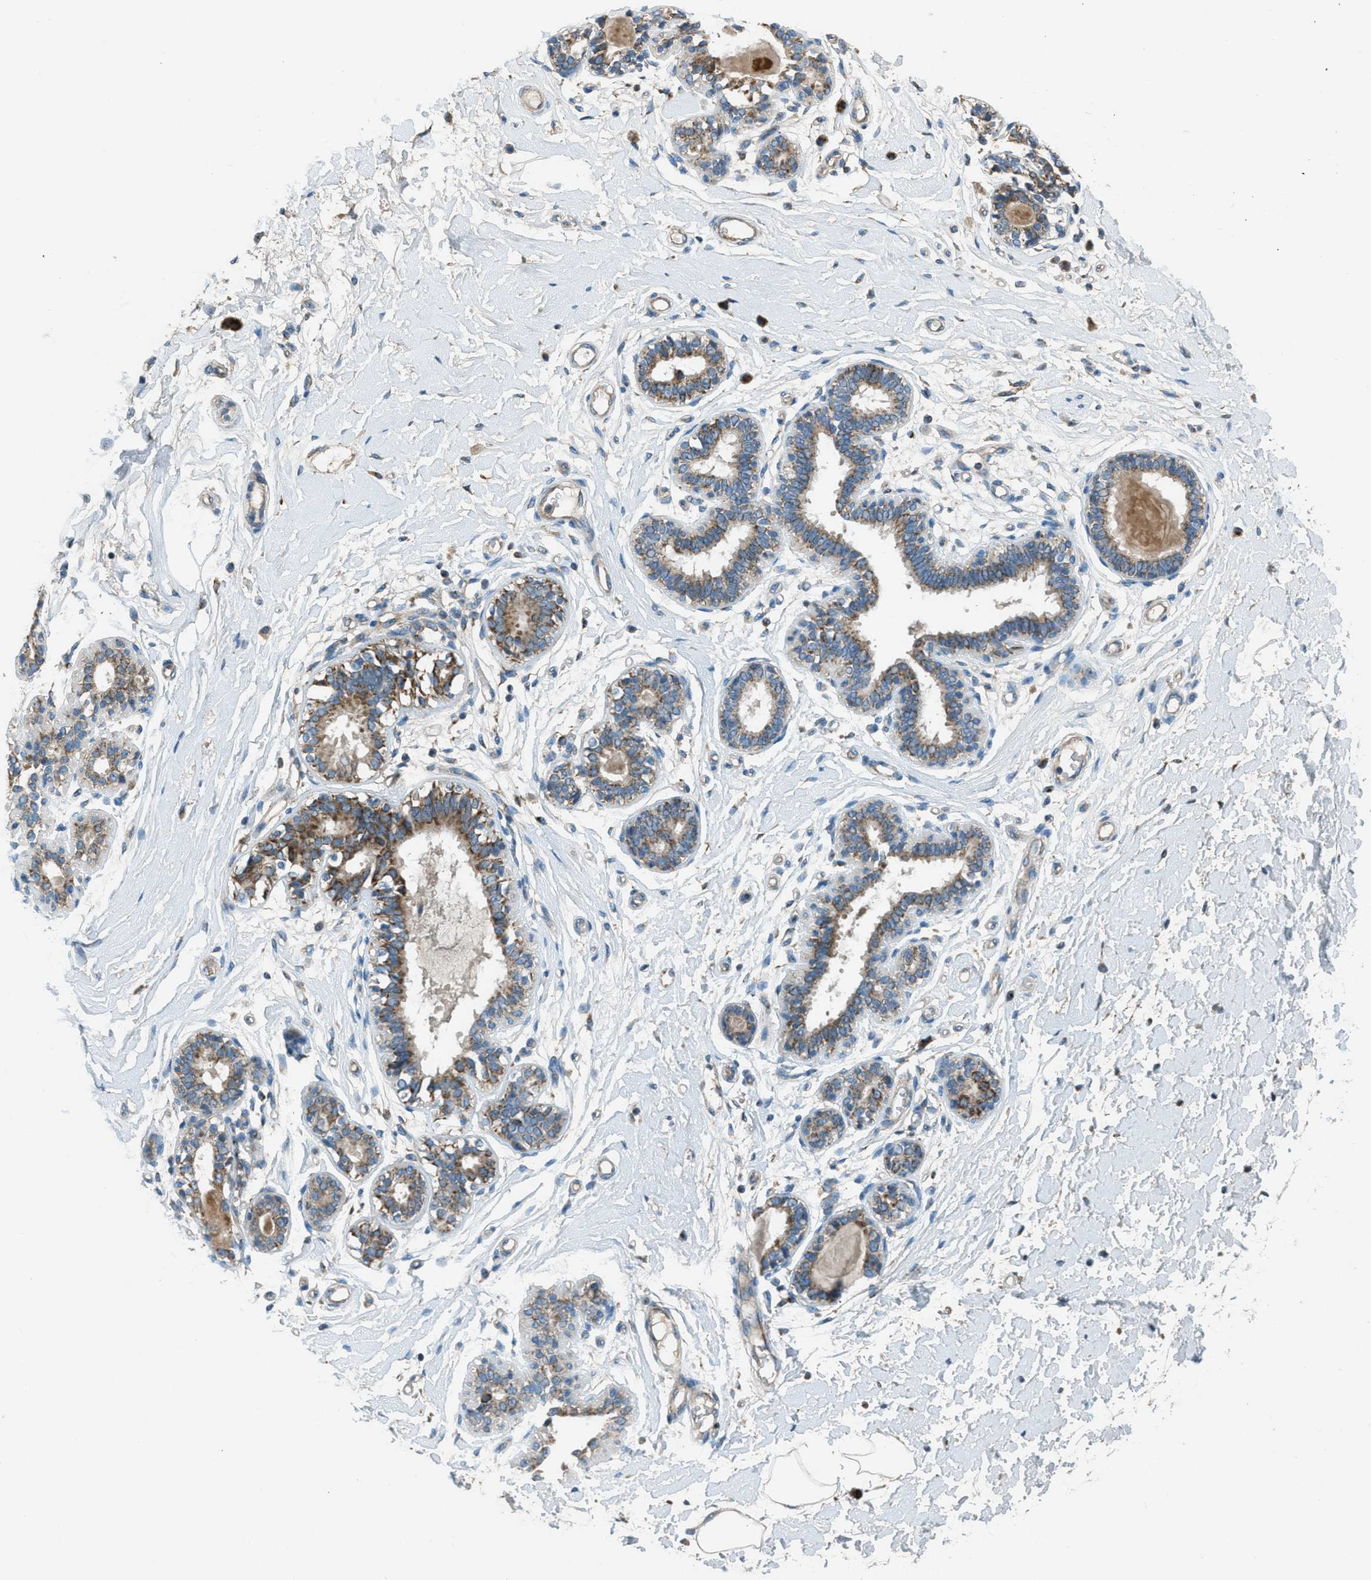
{"staining": {"intensity": "negative", "quantity": "none", "location": "none"}, "tissue": "breast", "cell_type": "Adipocytes", "image_type": "normal", "snomed": [{"axis": "morphology", "description": "Normal tissue, NOS"}, {"axis": "morphology", "description": "Lobular carcinoma"}, {"axis": "topography", "description": "Breast"}], "caption": "Protein analysis of normal breast displays no significant positivity in adipocytes. (DAB (3,3'-diaminobenzidine) immunohistochemistry, high magnification).", "gene": "BCKDK", "patient": {"sex": "female", "age": 59}}